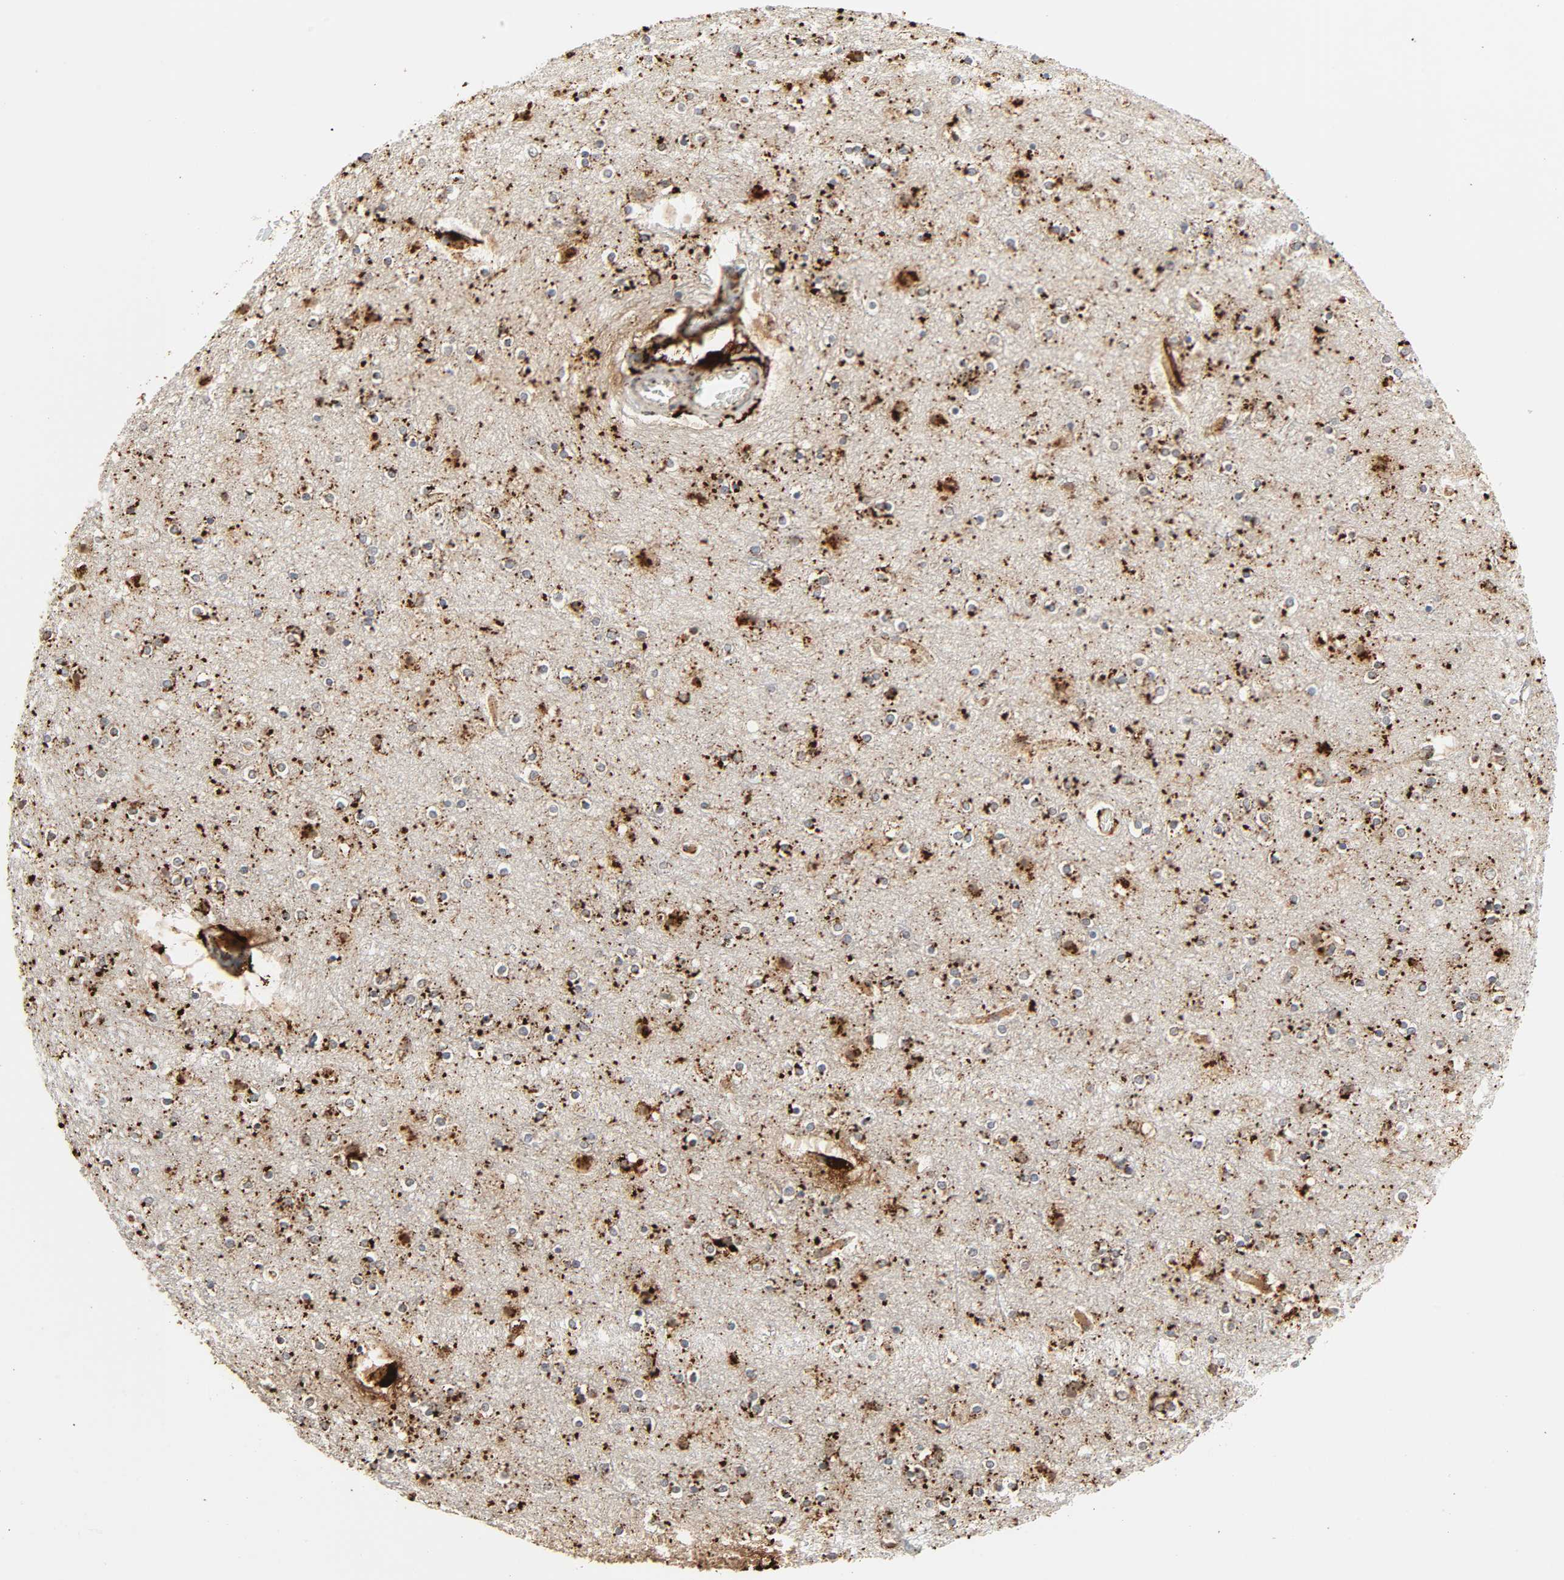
{"staining": {"intensity": "weak", "quantity": ">75%", "location": "cytoplasmic/membranous"}, "tissue": "cerebral cortex", "cell_type": "Endothelial cells", "image_type": "normal", "snomed": [{"axis": "morphology", "description": "Normal tissue, NOS"}, {"axis": "topography", "description": "Cerebral cortex"}], "caption": "A brown stain highlights weak cytoplasmic/membranous expression of a protein in endothelial cells of unremarkable human cerebral cortex.", "gene": "PSAP", "patient": {"sex": "female", "age": 54}}